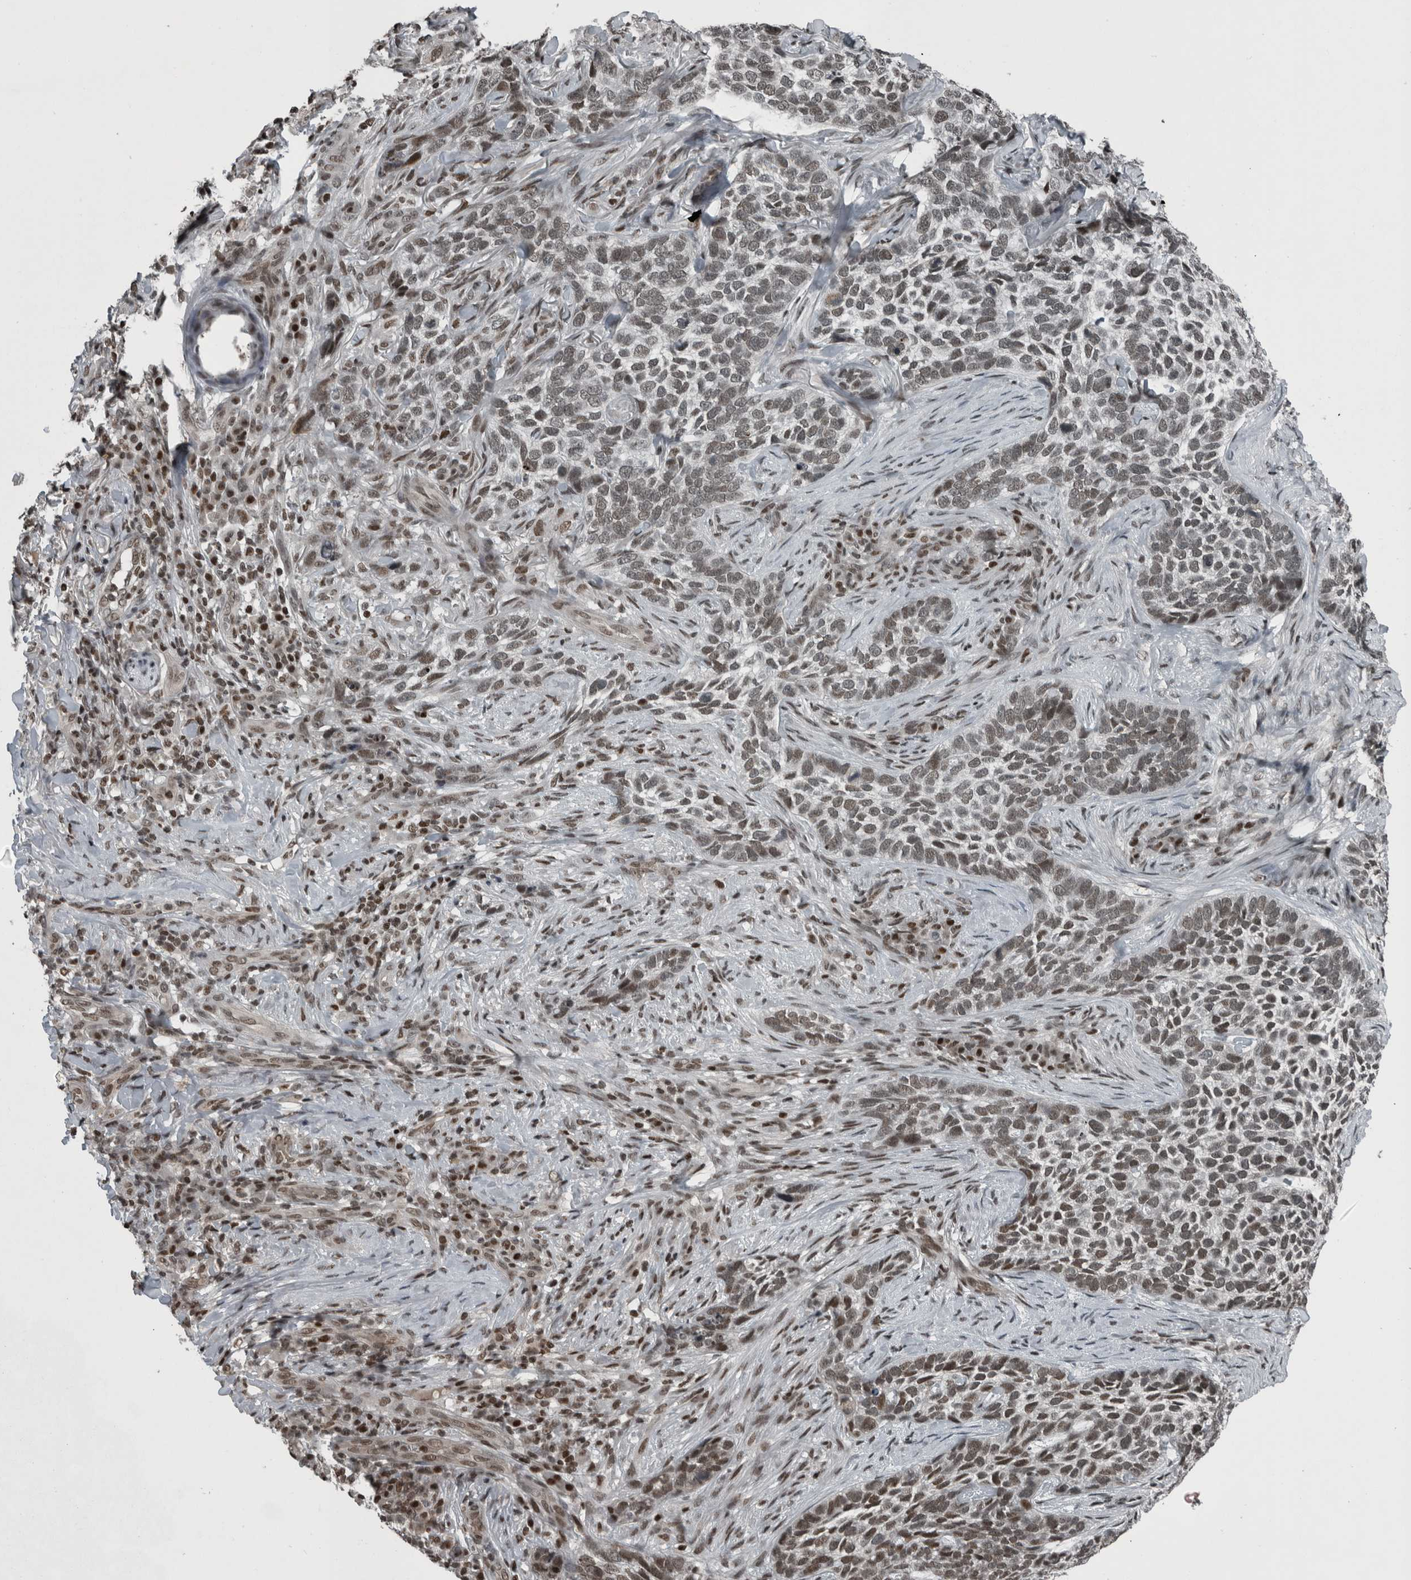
{"staining": {"intensity": "moderate", "quantity": ">75%", "location": "nuclear"}, "tissue": "skin cancer", "cell_type": "Tumor cells", "image_type": "cancer", "snomed": [{"axis": "morphology", "description": "Basal cell carcinoma"}, {"axis": "topography", "description": "Skin"}], "caption": "This histopathology image reveals IHC staining of skin cancer (basal cell carcinoma), with medium moderate nuclear expression in approximately >75% of tumor cells.", "gene": "UNC50", "patient": {"sex": "female", "age": 64}}